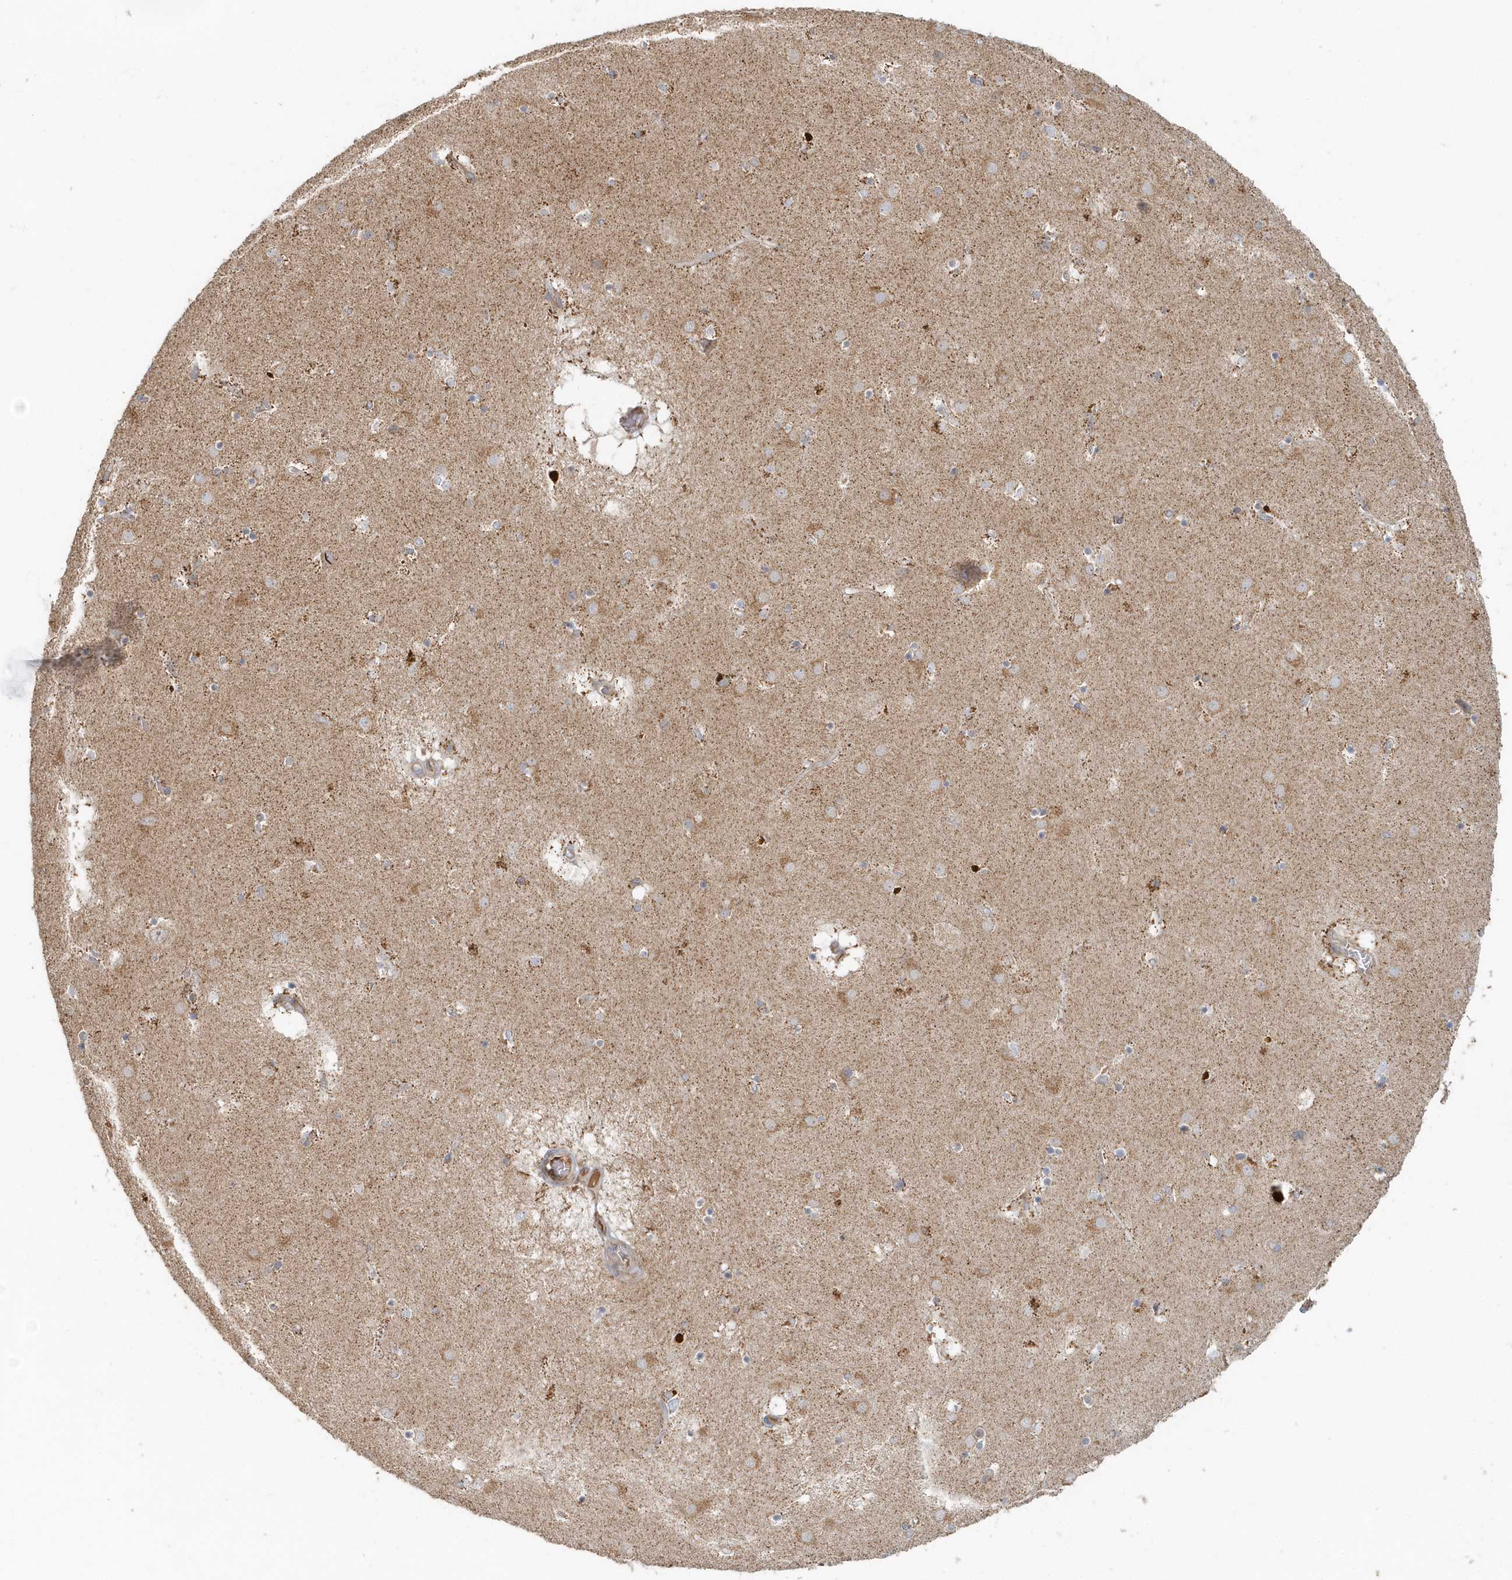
{"staining": {"intensity": "weak", "quantity": "25%-75%", "location": "cytoplasmic/membranous"}, "tissue": "caudate", "cell_type": "Glial cells", "image_type": "normal", "snomed": [{"axis": "morphology", "description": "Normal tissue, NOS"}, {"axis": "topography", "description": "Lateral ventricle wall"}], "caption": "Caudate stained with IHC displays weak cytoplasmic/membranous positivity in approximately 25%-75% of glial cells. The staining was performed using DAB to visualize the protein expression in brown, while the nuclei were stained in blue with hematoxylin (Magnification: 20x).", "gene": "MMUT", "patient": {"sex": "male", "age": 70}}